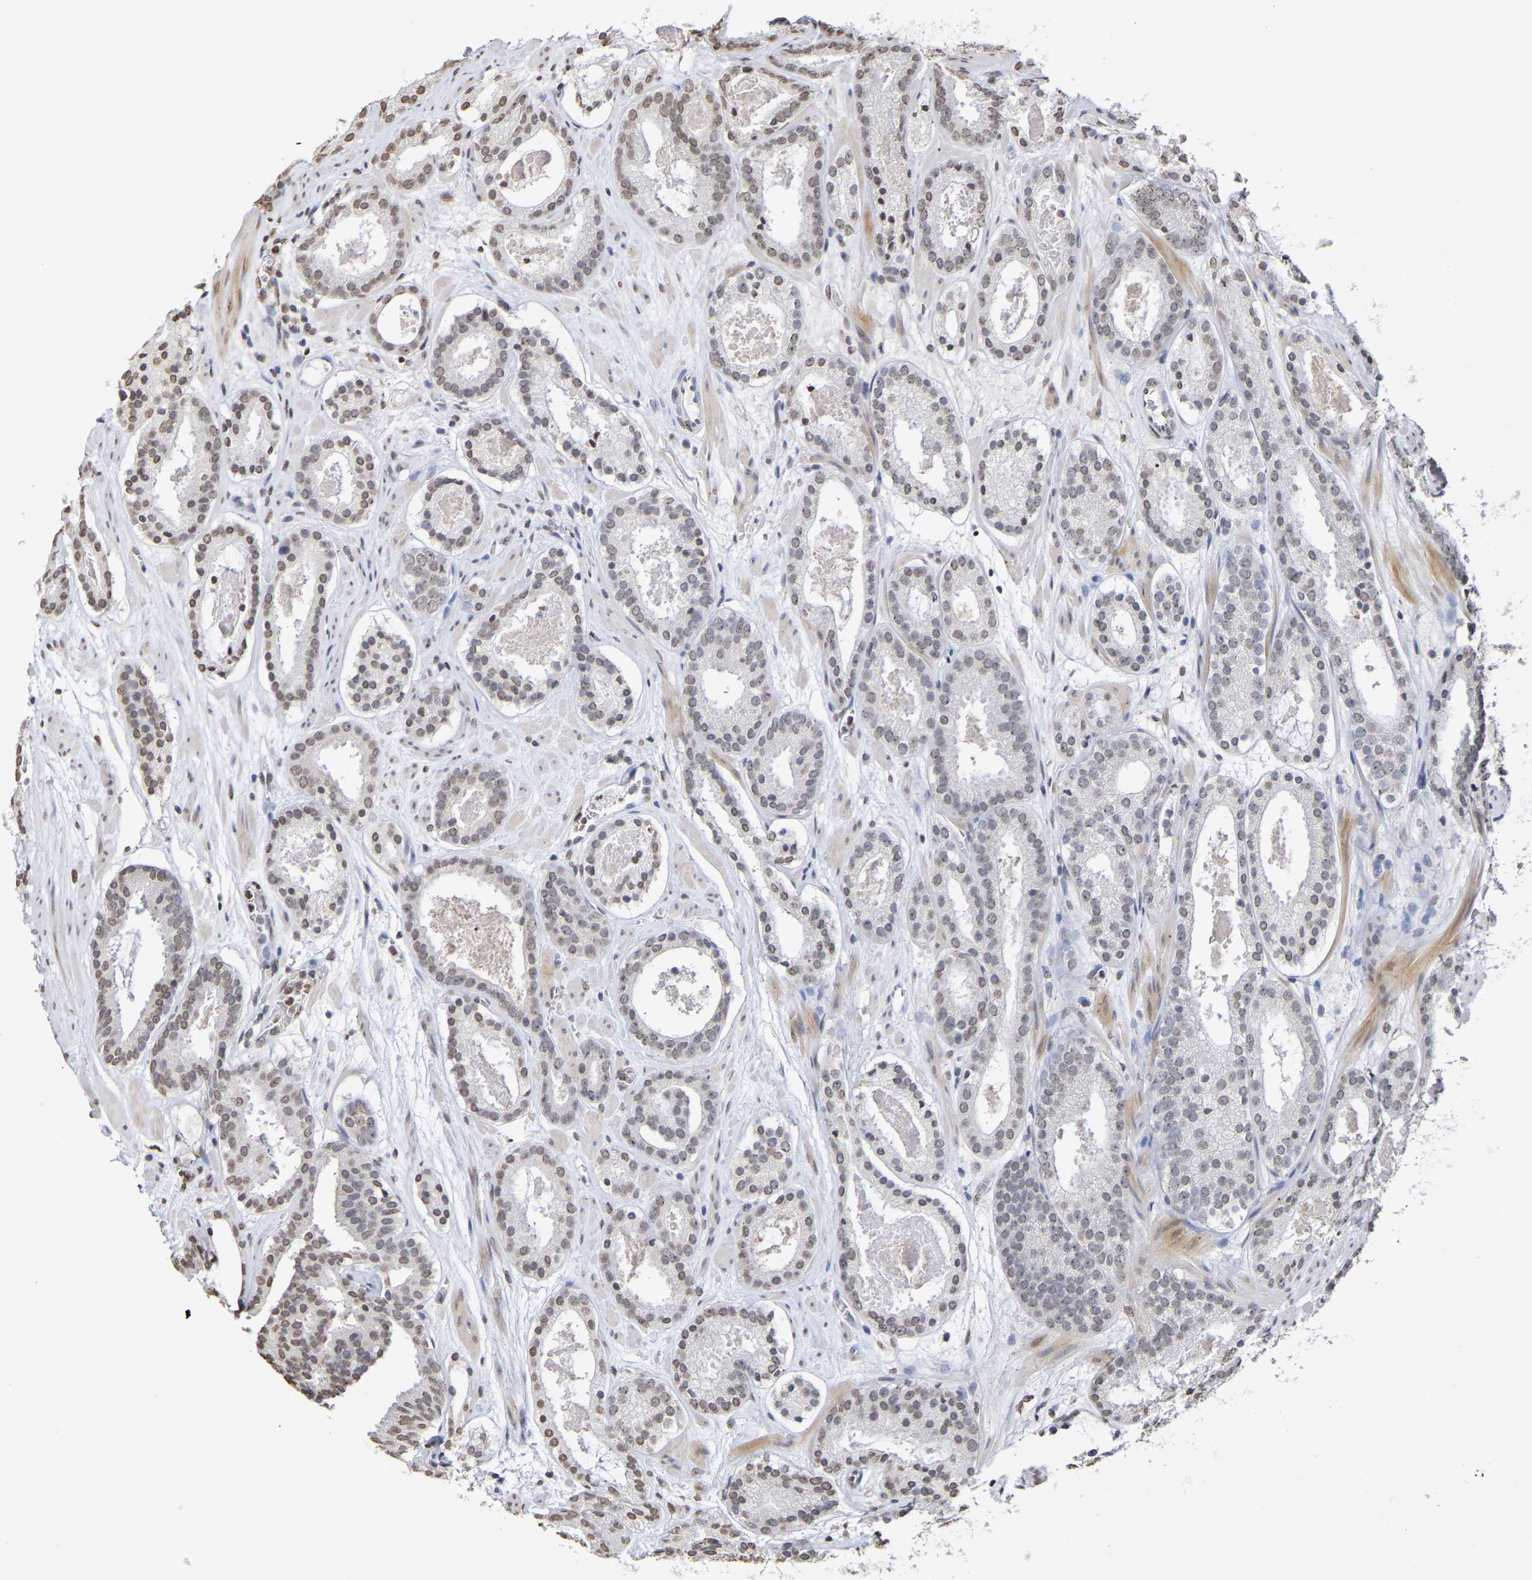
{"staining": {"intensity": "weak", "quantity": ">75%", "location": "nuclear"}, "tissue": "prostate cancer", "cell_type": "Tumor cells", "image_type": "cancer", "snomed": [{"axis": "morphology", "description": "Adenocarcinoma, Low grade"}, {"axis": "topography", "description": "Prostate"}], "caption": "Immunohistochemical staining of prostate adenocarcinoma (low-grade) reveals weak nuclear protein positivity in about >75% of tumor cells.", "gene": "ATF4", "patient": {"sex": "male", "age": 69}}